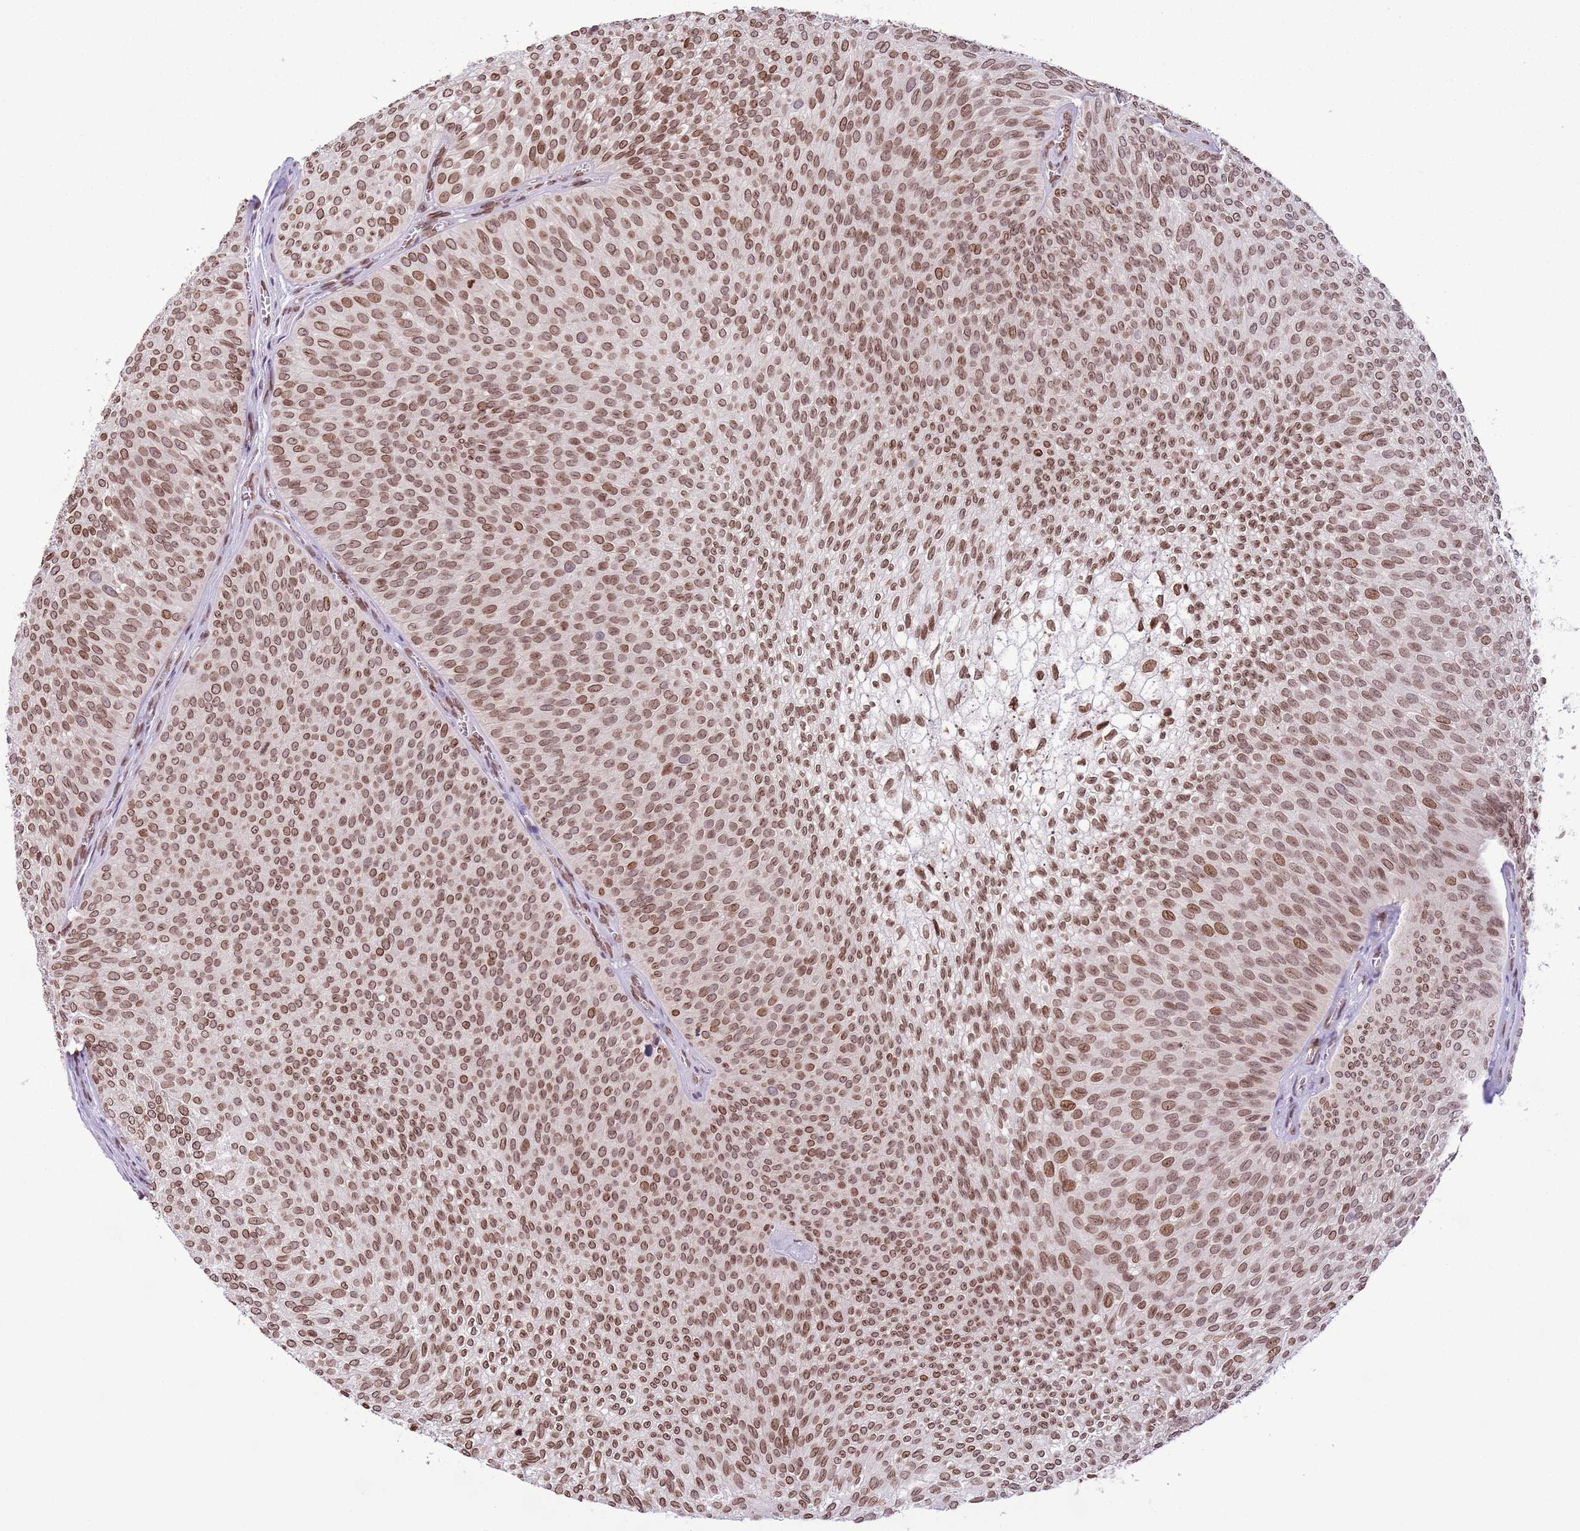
{"staining": {"intensity": "moderate", "quantity": ">75%", "location": "cytoplasmic/membranous,nuclear"}, "tissue": "urothelial cancer", "cell_type": "Tumor cells", "image_type": "cancer", "snomed": [{"axis": "morphology", "description": "Urothelial carcinoma, Low grade"}, {"axis": "topography", "description": "Urinary bladder"}], "caption": "Protein expression analysis of human low-grade urothelial carcinoma reveals moderate cytoplasmic/membranous and nuclear staining in about >75% of tumor cells. The staining is performed using DAB (3,3'-diaminobenzidine) brown chromogen to label protein expression. The nuclei are counter-stained blue using hematoxylin.", "gene": "ZGLP1", "patient": {"sex": "male", "age": 91}}